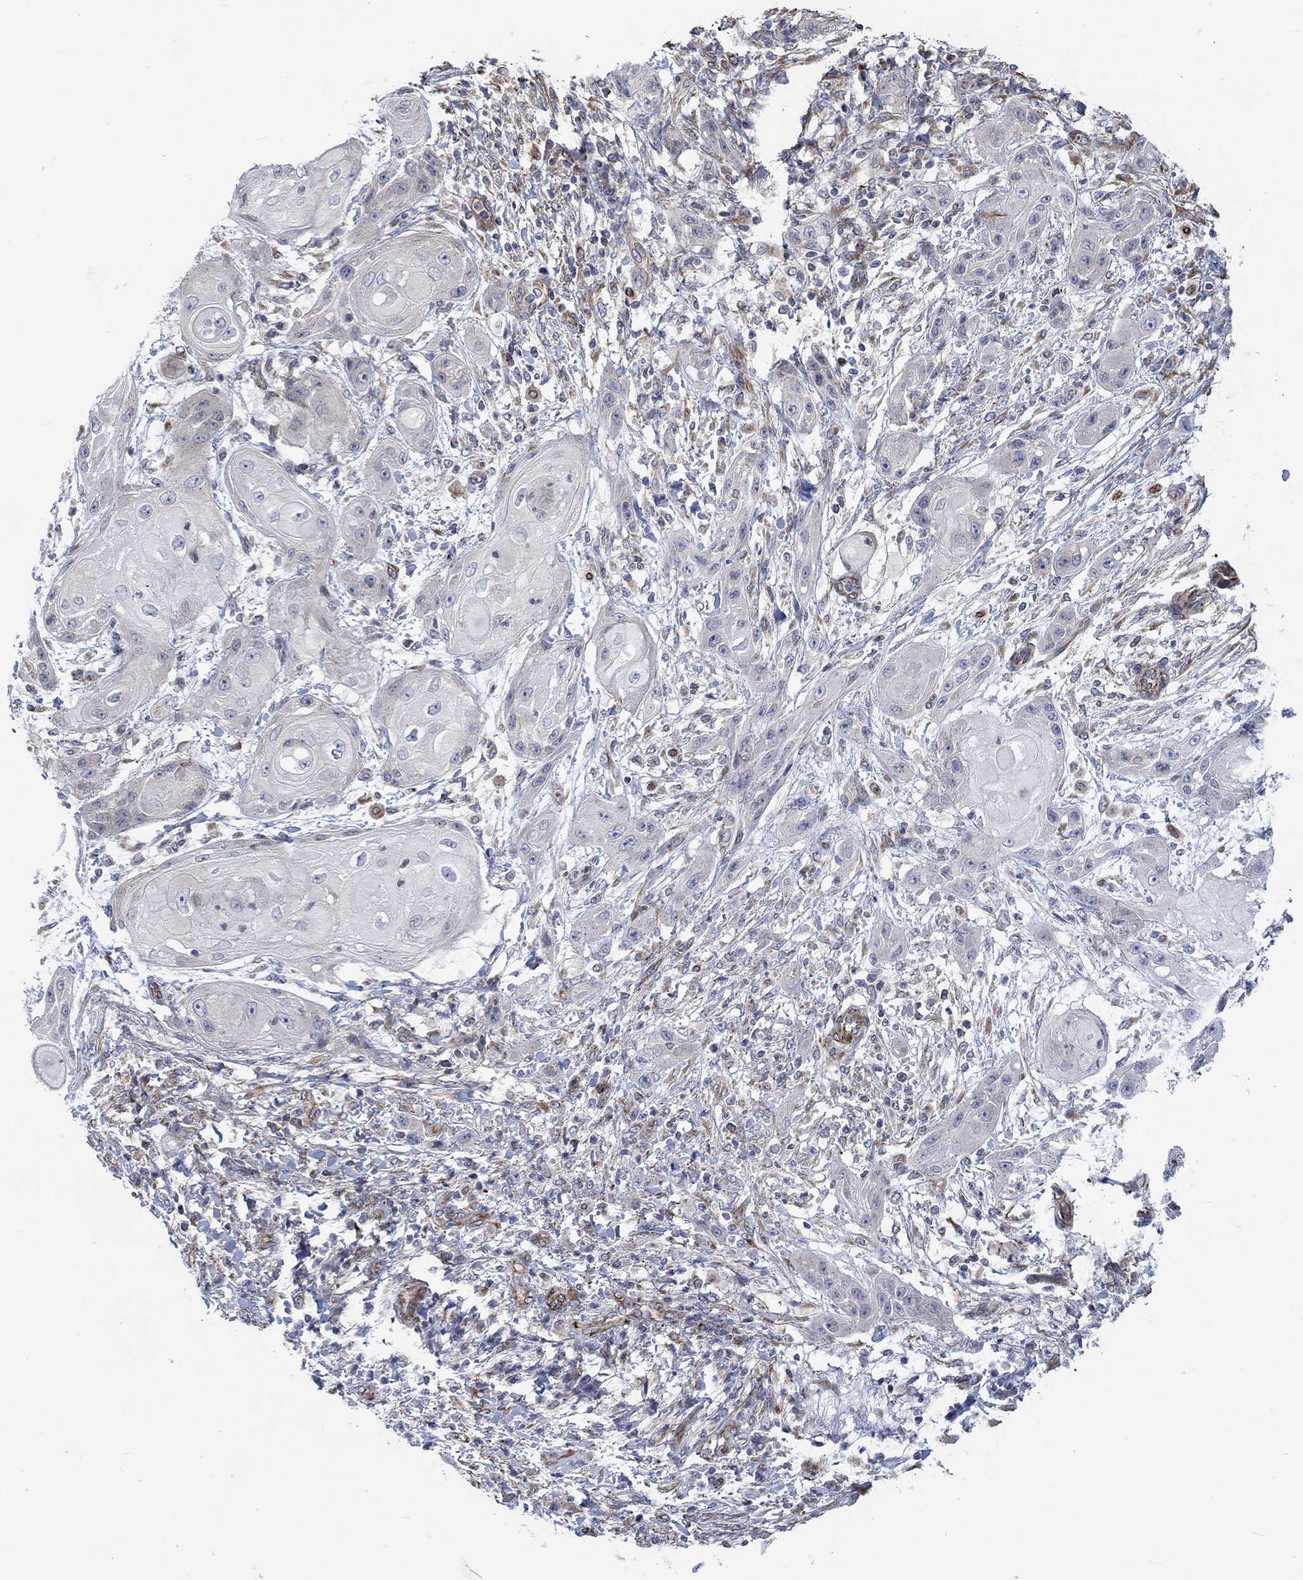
{"staining": {"intensity": "negative", "quantity": "none", "location": "none"}, "tissue": "skin cancer", "cell_type": "Tumor cells", "image_type": "cancer", "snomed": [{"axis": "morphology", "description": "Squamous cell carcinoma, NOS"}, {"axis": "topography", "description": "Skin"}], "caption": "Immunohistochemistry (IHC) of human skin cancer (squamous cell carcinoma) demonstrates no staining in tumor cells.", "gene": "CAMK1D", "patient": {"sex": "male", "age": 62}}